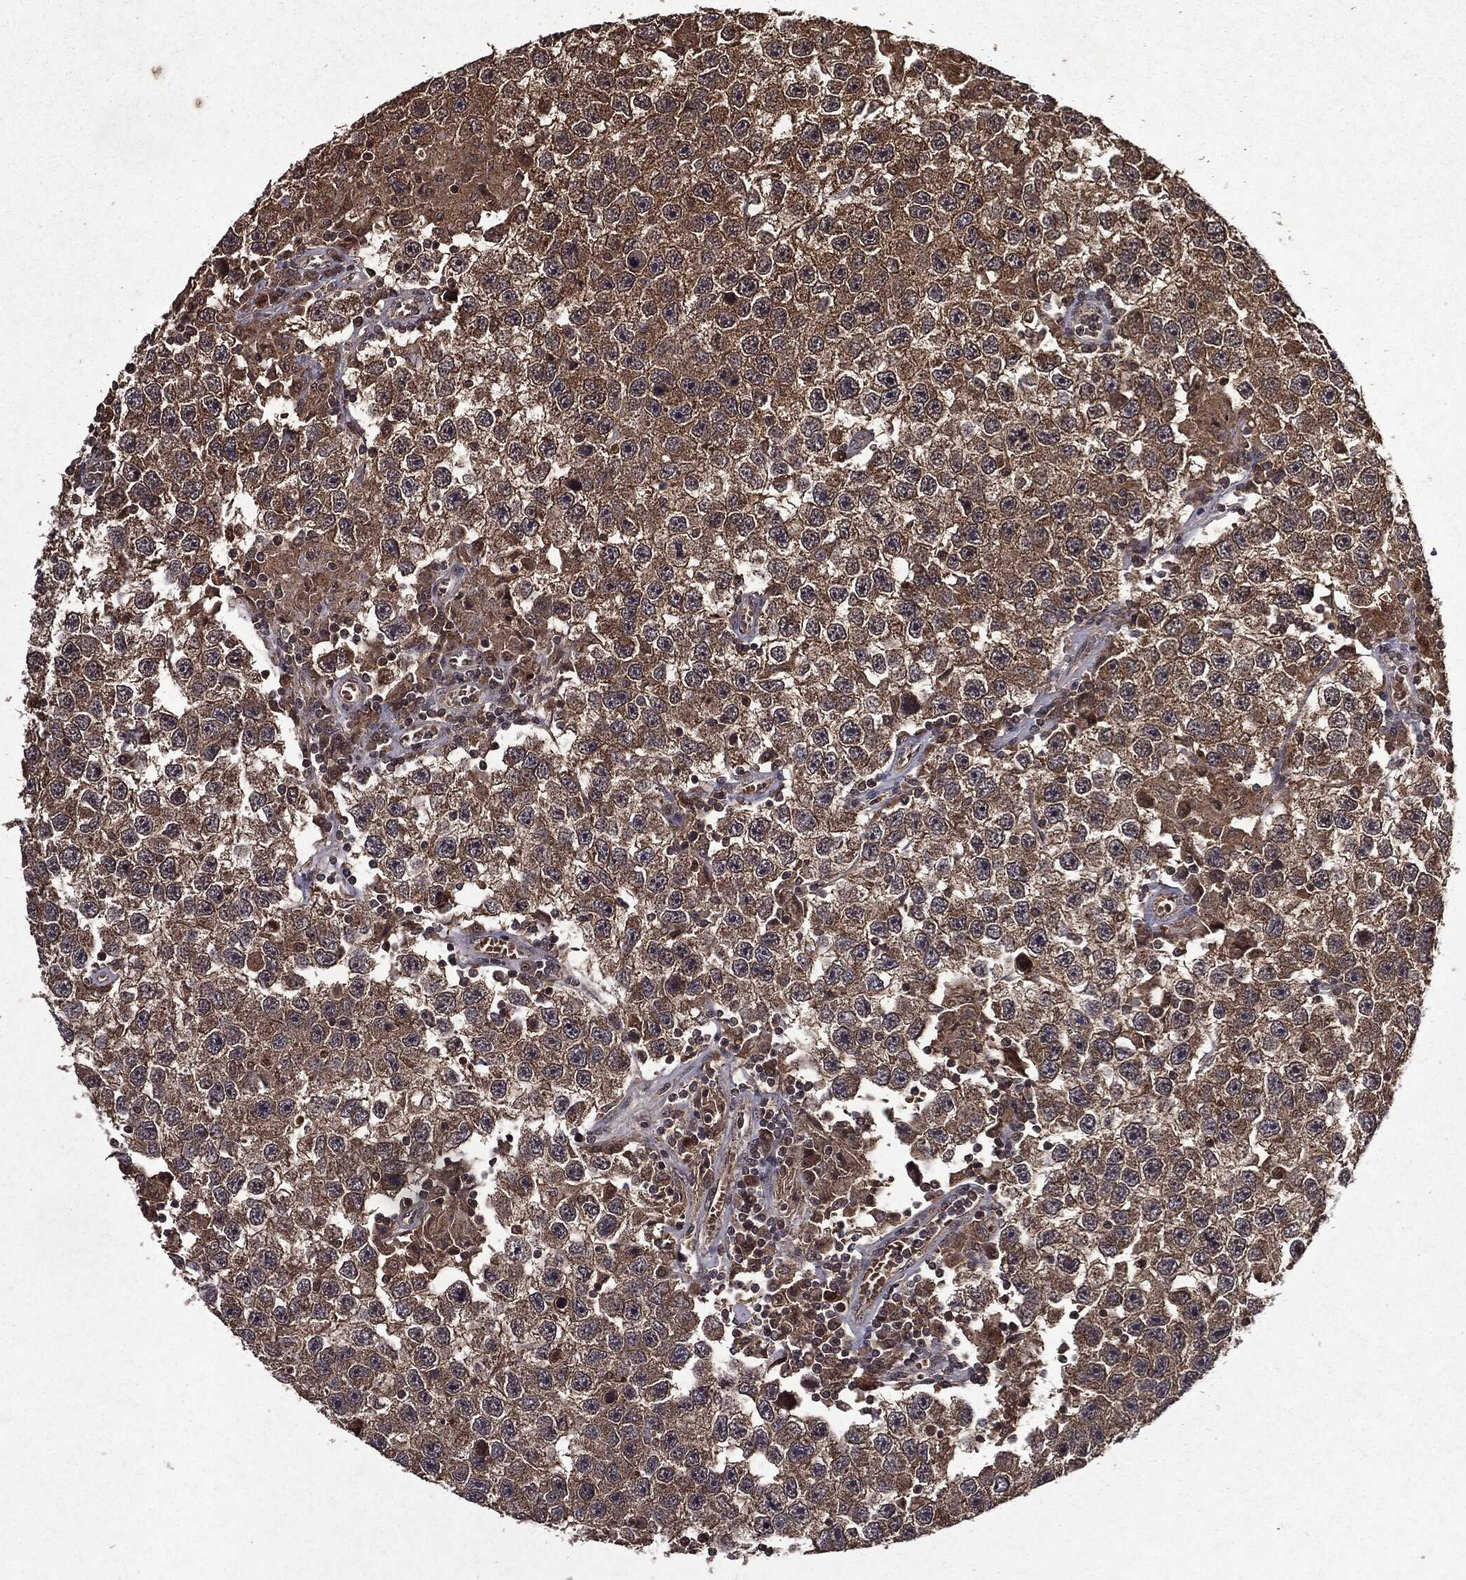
{"staining": {"intensity": "moderate", "quantity": ">75%", "location": "cytoplasmic/membranous"}, "tissue": "testis cancer", "cell_type": "Tumor cells", "image_type": "cancer", "snomed": [{"axis": "morphology", "description": "Seminoma, NOS"}, {"axis": "topography", "description": "Testis"}], "caption": "Testis cancer tissue exhibits moderate cytoplasmic/membranous staining in about >75% of tumor cells, visualized by immunohistochemistry.", "gene": "MTOR", "patient": {"sex": "male", "age": 26}}